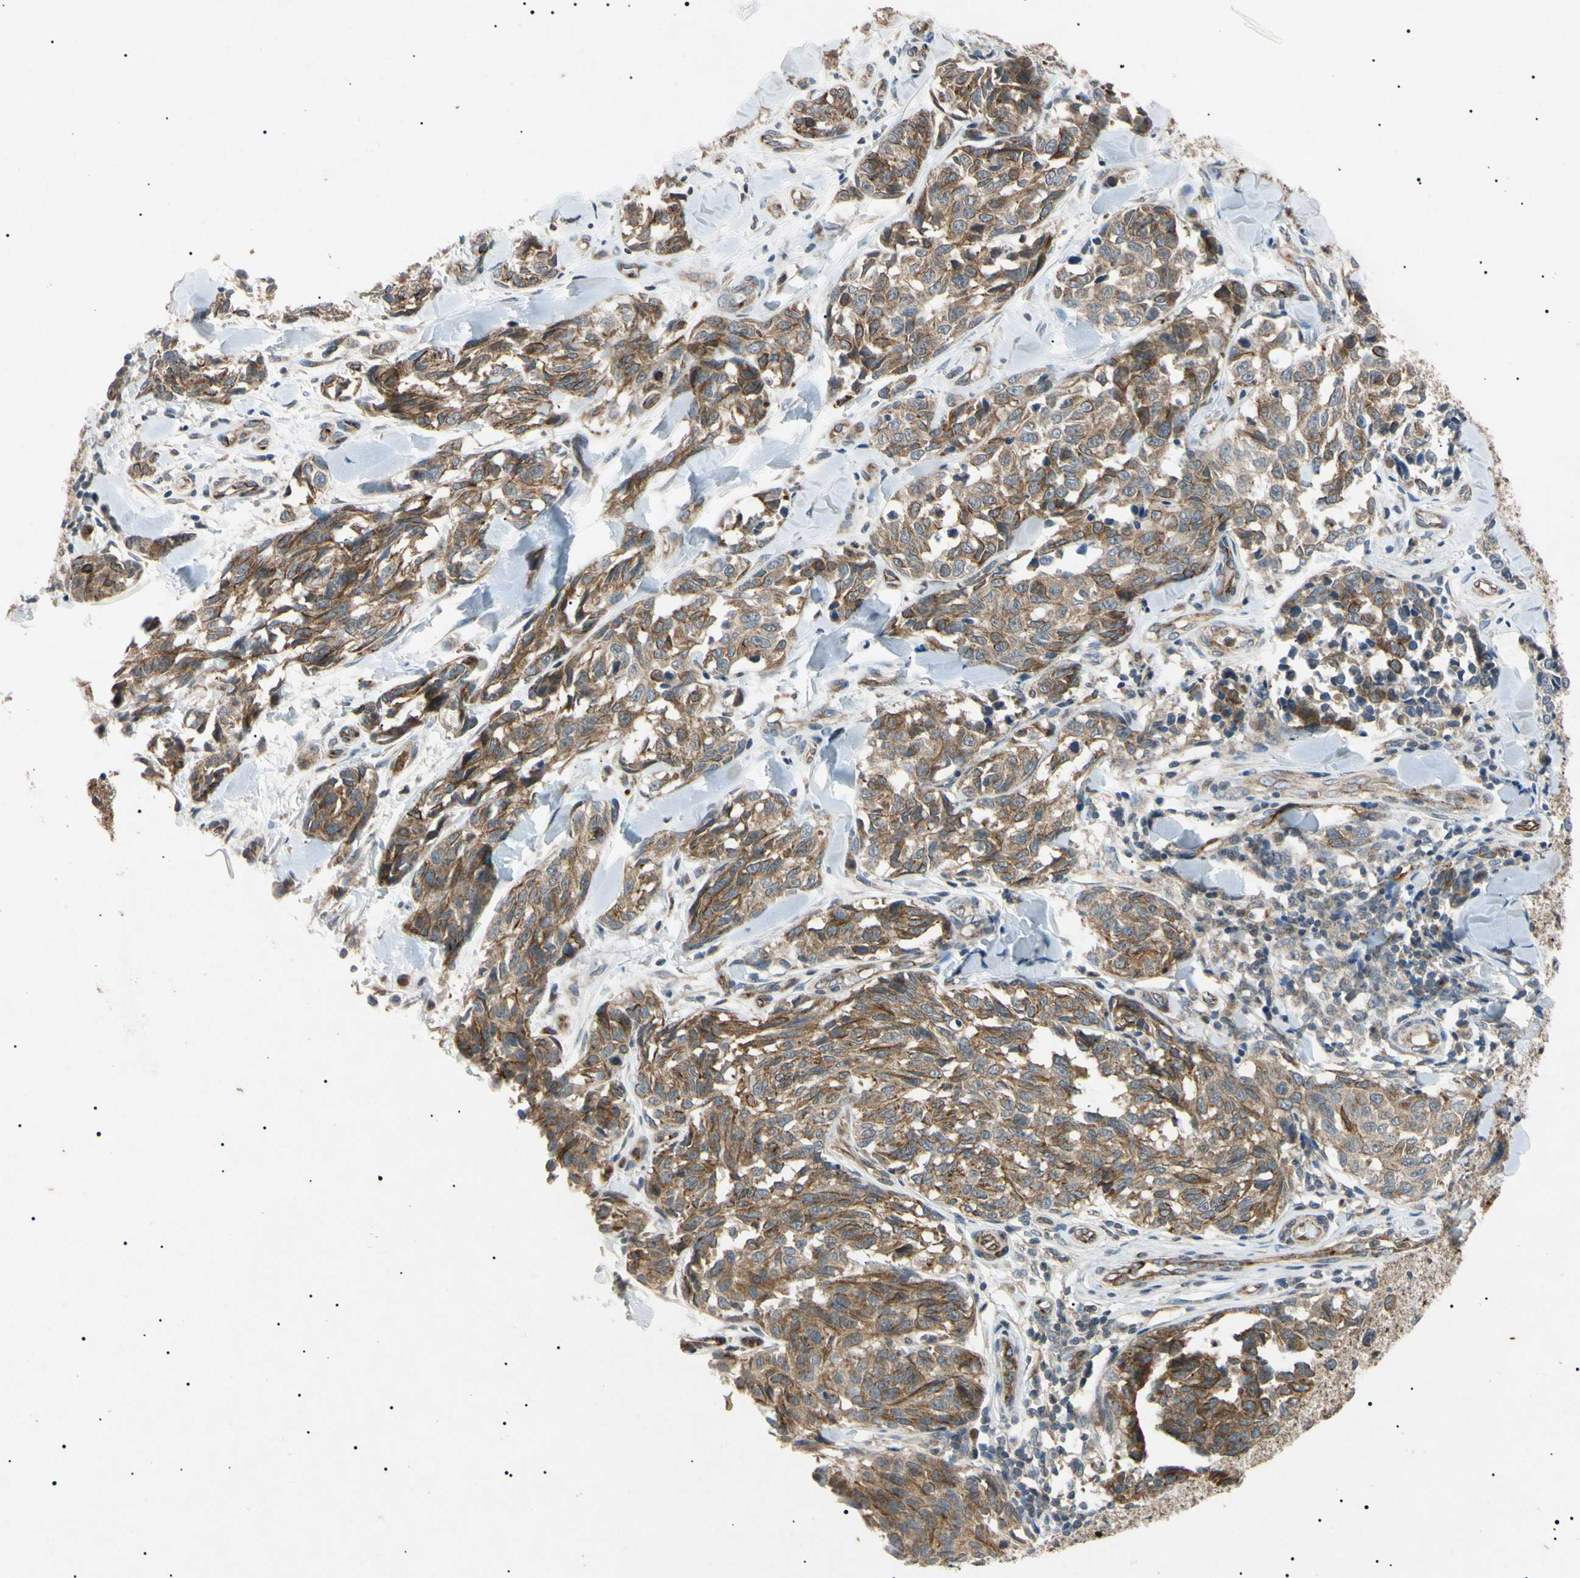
{"staining": {"intensity": "strong", "quantity": "<25%", "location": "cytoplasmic/membranous,nuclear"}, "tissue": "melanoma", "cell_type": "Tumor cells", "image_type": "cancer", "snomed": [{"axis": "morphology", "description": "Malignant melanoma, NOS"}, {"axis": "topography", "description": "Skin"}], "caption": "Immunohistochemical staining of melanoma exhibits strong cytoplasmic/membranous and nuclear protein positivity in about <25% of tumor cells. (Stains: DAB in brown, nuclei in blue, Microscopy: brightfield microscopy at high magnification).", "gene": "TUBB4A", "patient": {"sex": "female", "age": 64}}